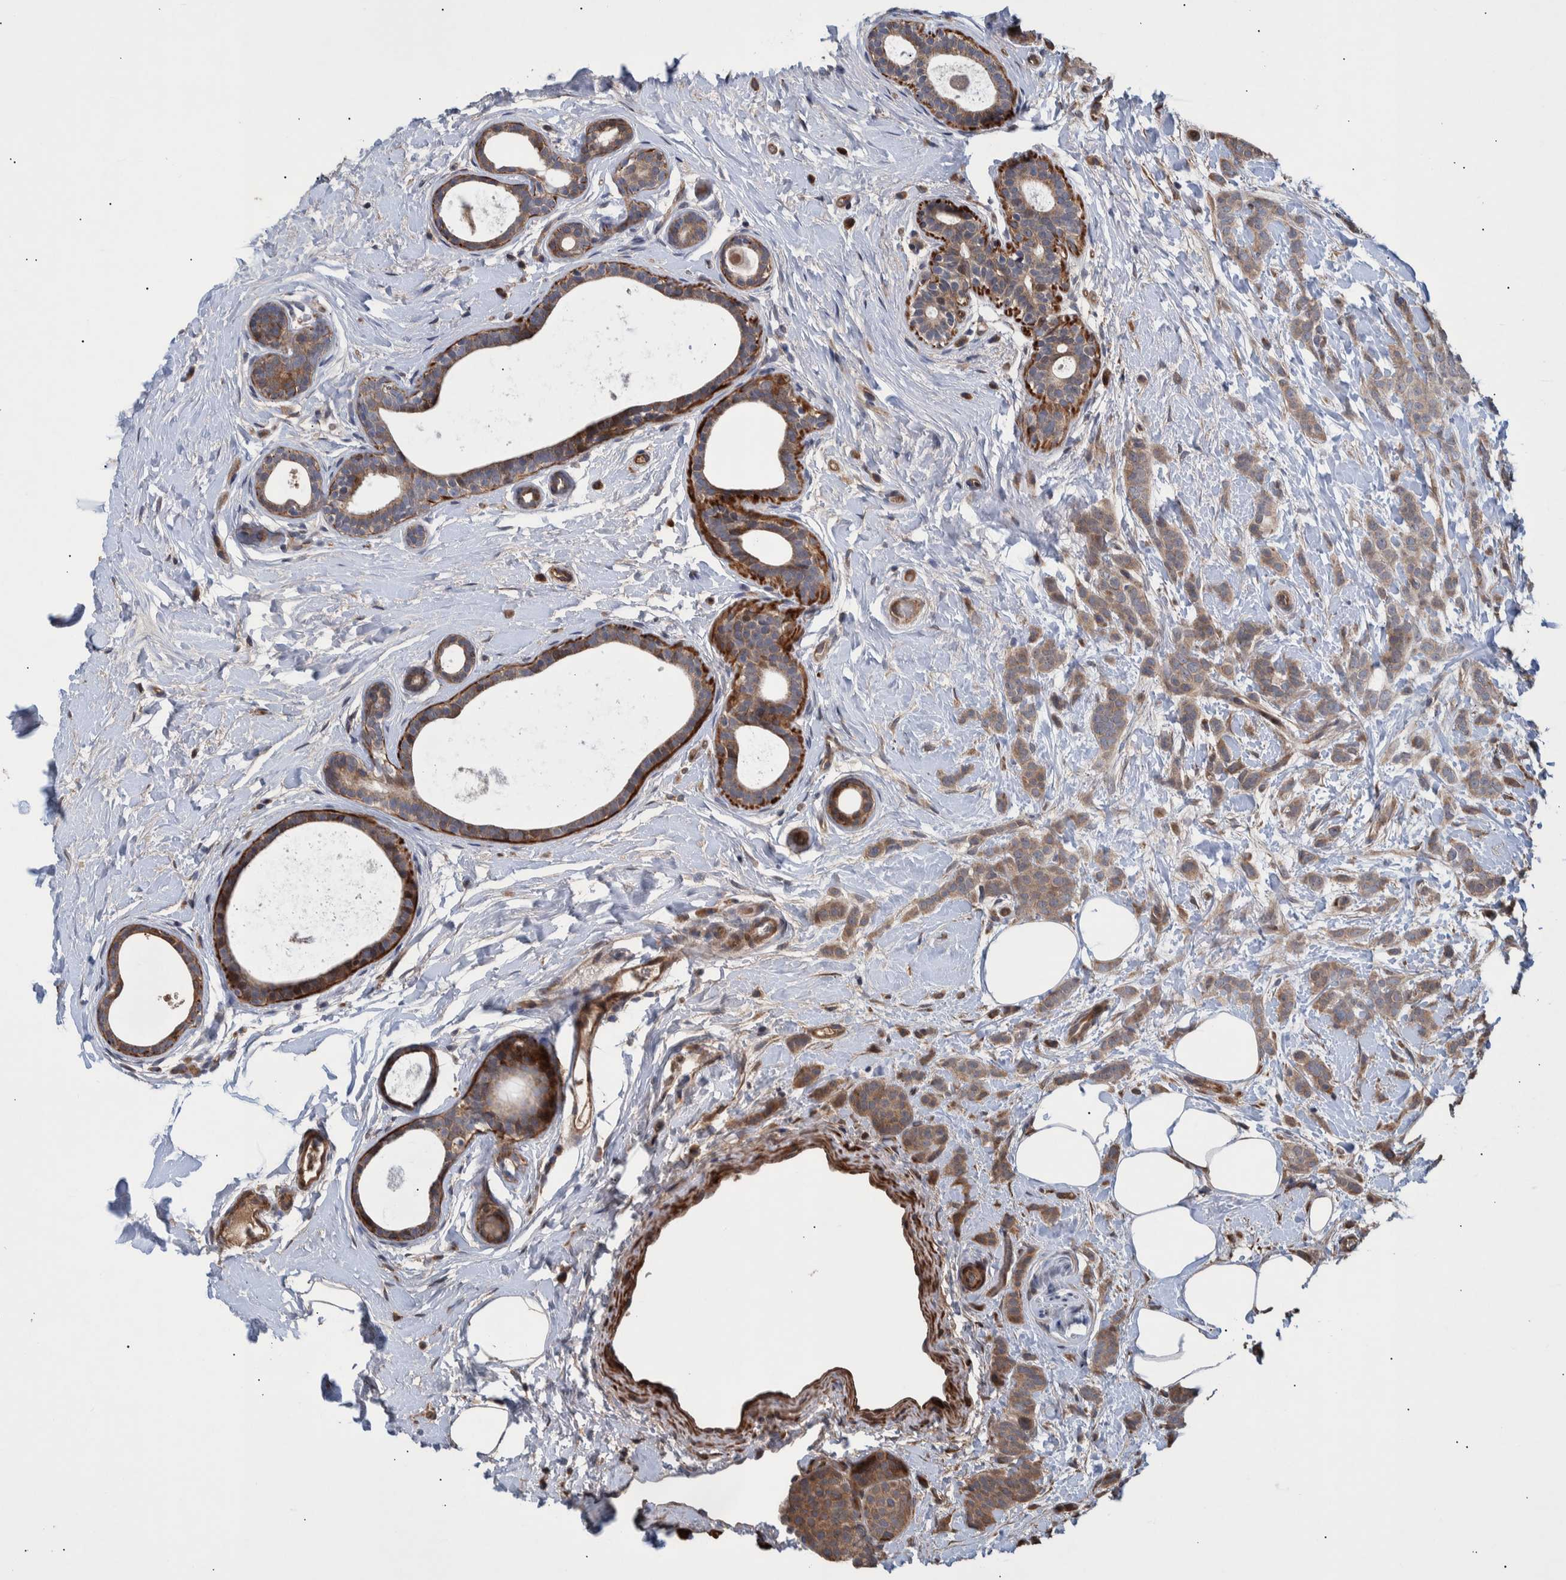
{"staining": {"intensity": "weak", "quantity": ">75%", "location": "cytoplasmic/membranous"}, "tissue": "breast cancer", "cell_type": "Tumor cells", "image_type": "cancer", "snomed": [{"axis": "morphology", "description": "Lobular carcinoma, in situ"}, {"axis": "morphology", "description": "Lobular carcinoma"}, {"axis": "topography", "description": "Breast"}], "caption": "This image reveals immunohistochemistry staining of breast lobular carcinoma in situ, with low weak cytoplasmic/membranous positivity in approximately >75% of tumor cells.", "gene": "B3GNTL1", "patient": {"sex": "female", "age": 41}}